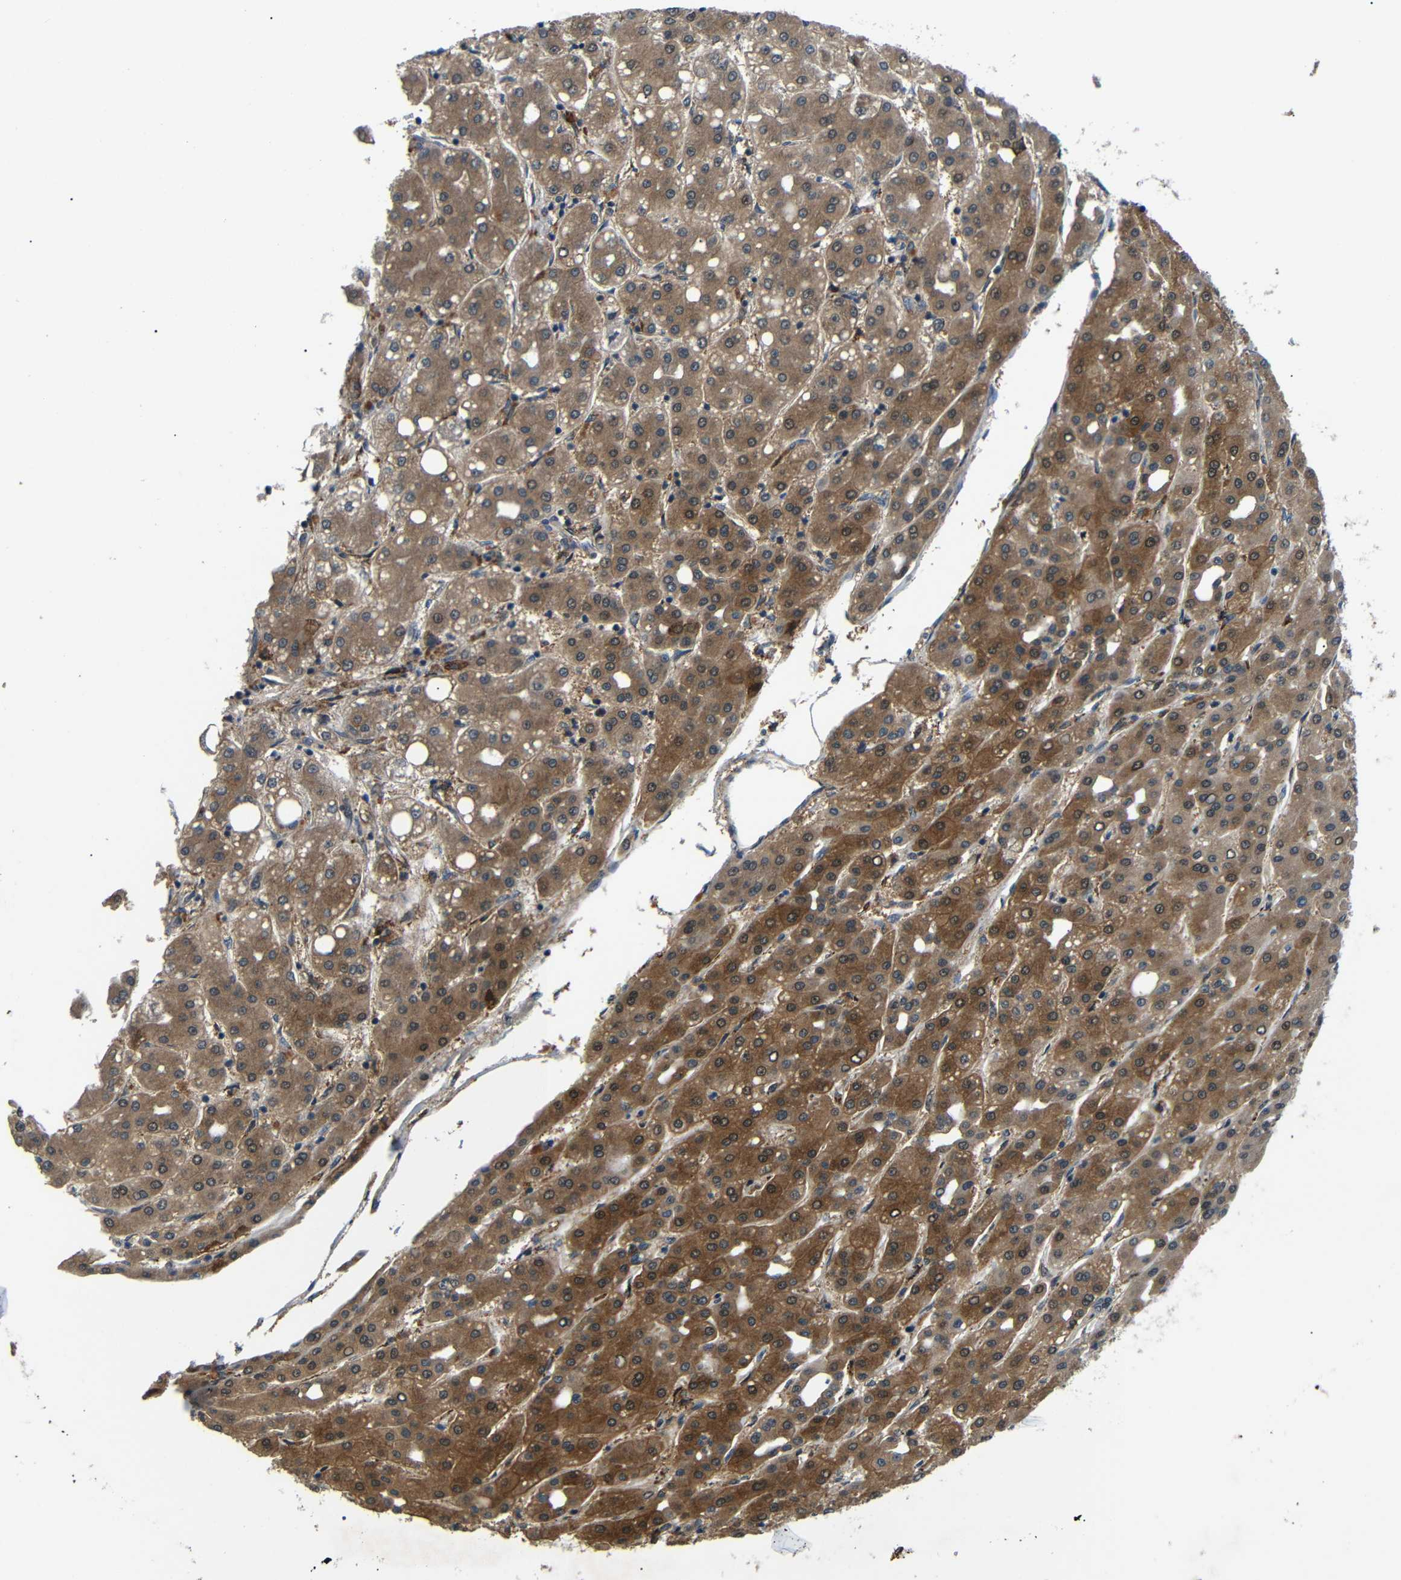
{"staining": {"intensity": "moderate", "quantity": ">75%", "location": "cytoplasmic/membranous"}, "tissue": "liver cancer", "cell_type": "Tumor cells", "image_type": "cancer", "snomed": [{"axis": "morphology", "description": "Carcinoma, Hepatocellular, NOS"}, {"axis": "topography", "description": "Liver"}], "caption": "A brown stain labels moderate cytoplasmic/membranous positivity of a protein in human liver hepatocellular carcinoma tumor cells.", "gene": "SYDE1", "patient": {"sex": "male", "age": 65}}